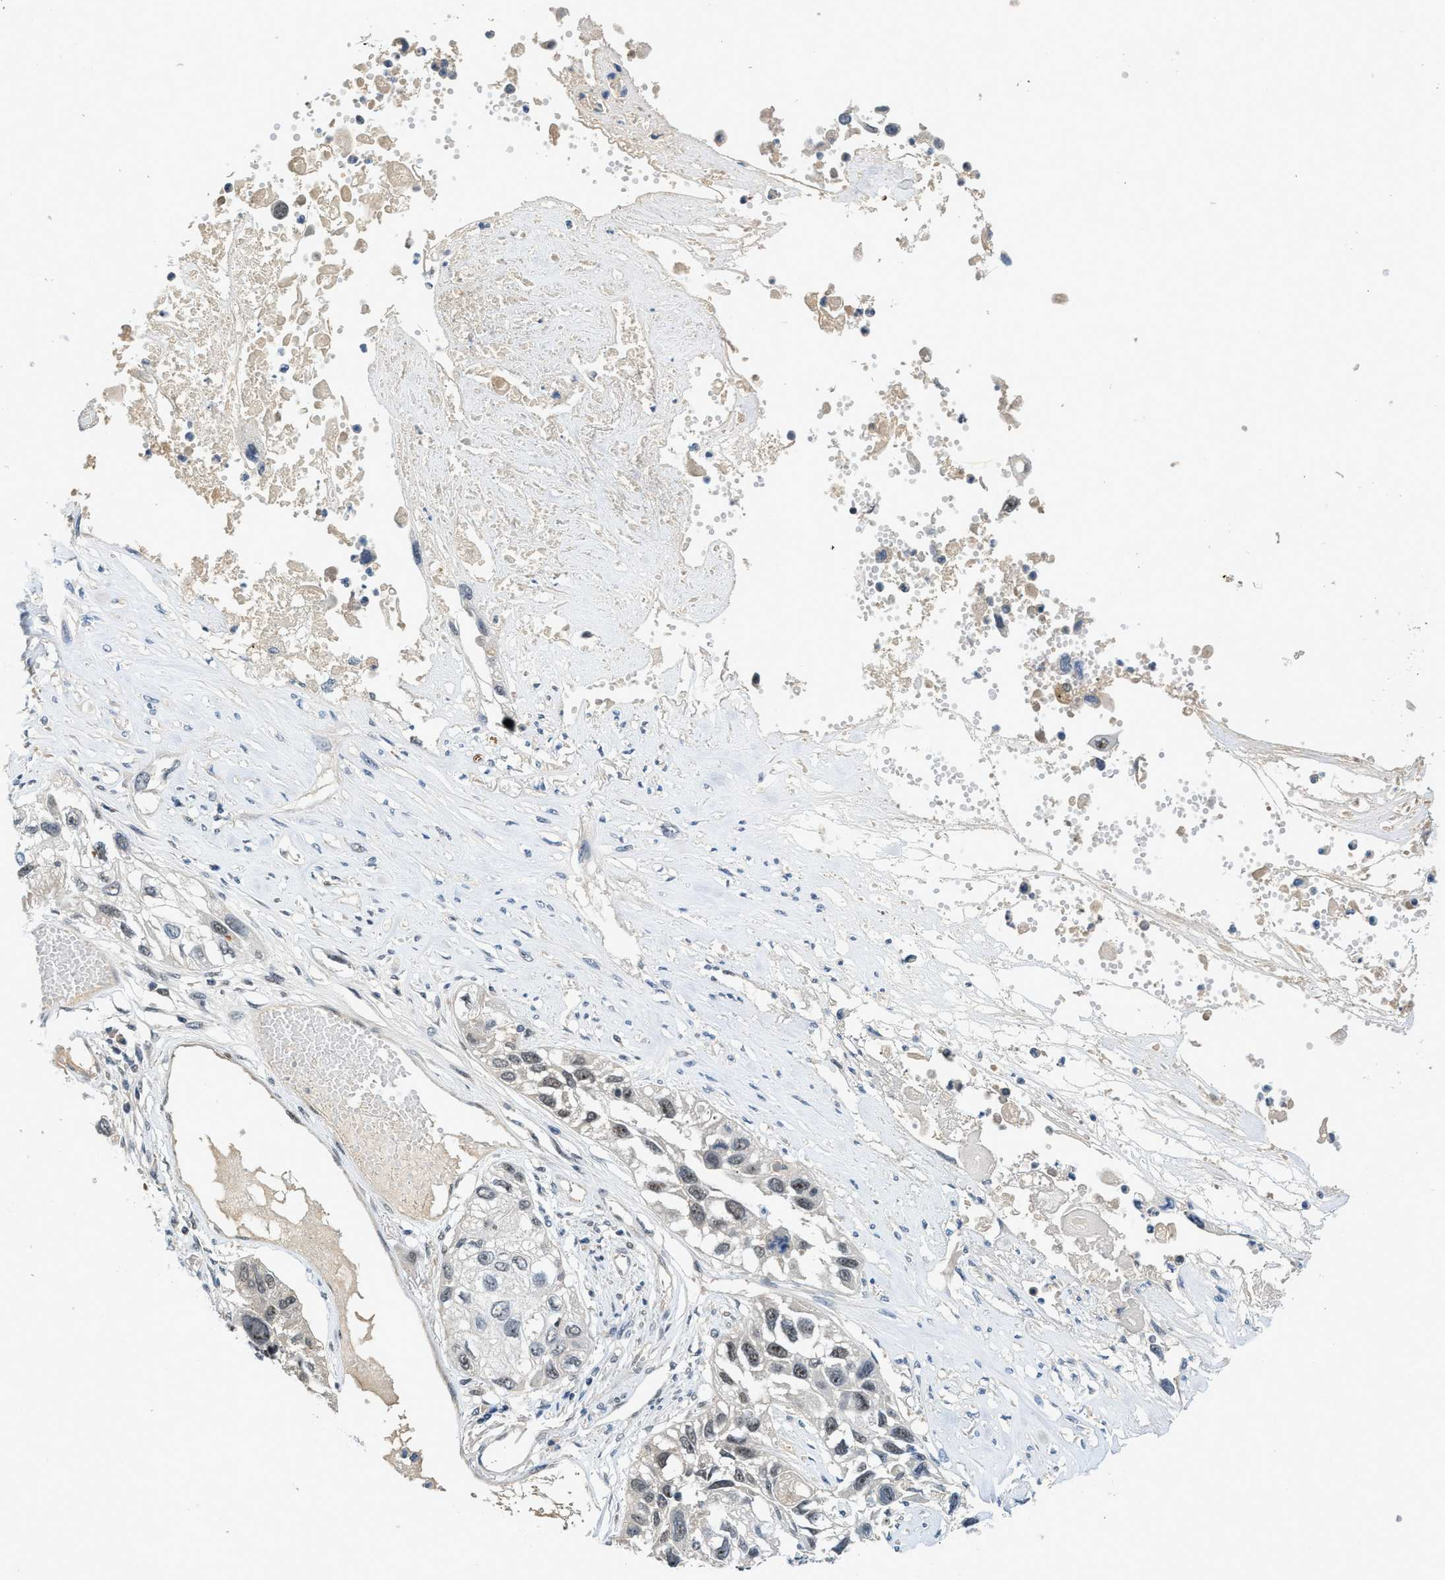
{"staining": {"intensity": "weak", "quantity": "<25%", "location": "nuclear"}, "tissue": "lung cancer", "cell_type": "Tumor cells", "image_type": "cancer", "snomed": [{"axis": "morphology", "description": "Squamous cell carcinoma, NOS"}, {"axis": "topography", "description": "Lung"}], "caption": "Squamous cell carcinoma (lung) was stained to show a protein in brown. There is no significant expression in tumor cells.", "gene": "SLCO2A1", "patient": {"sex": "male", "age": 71}}